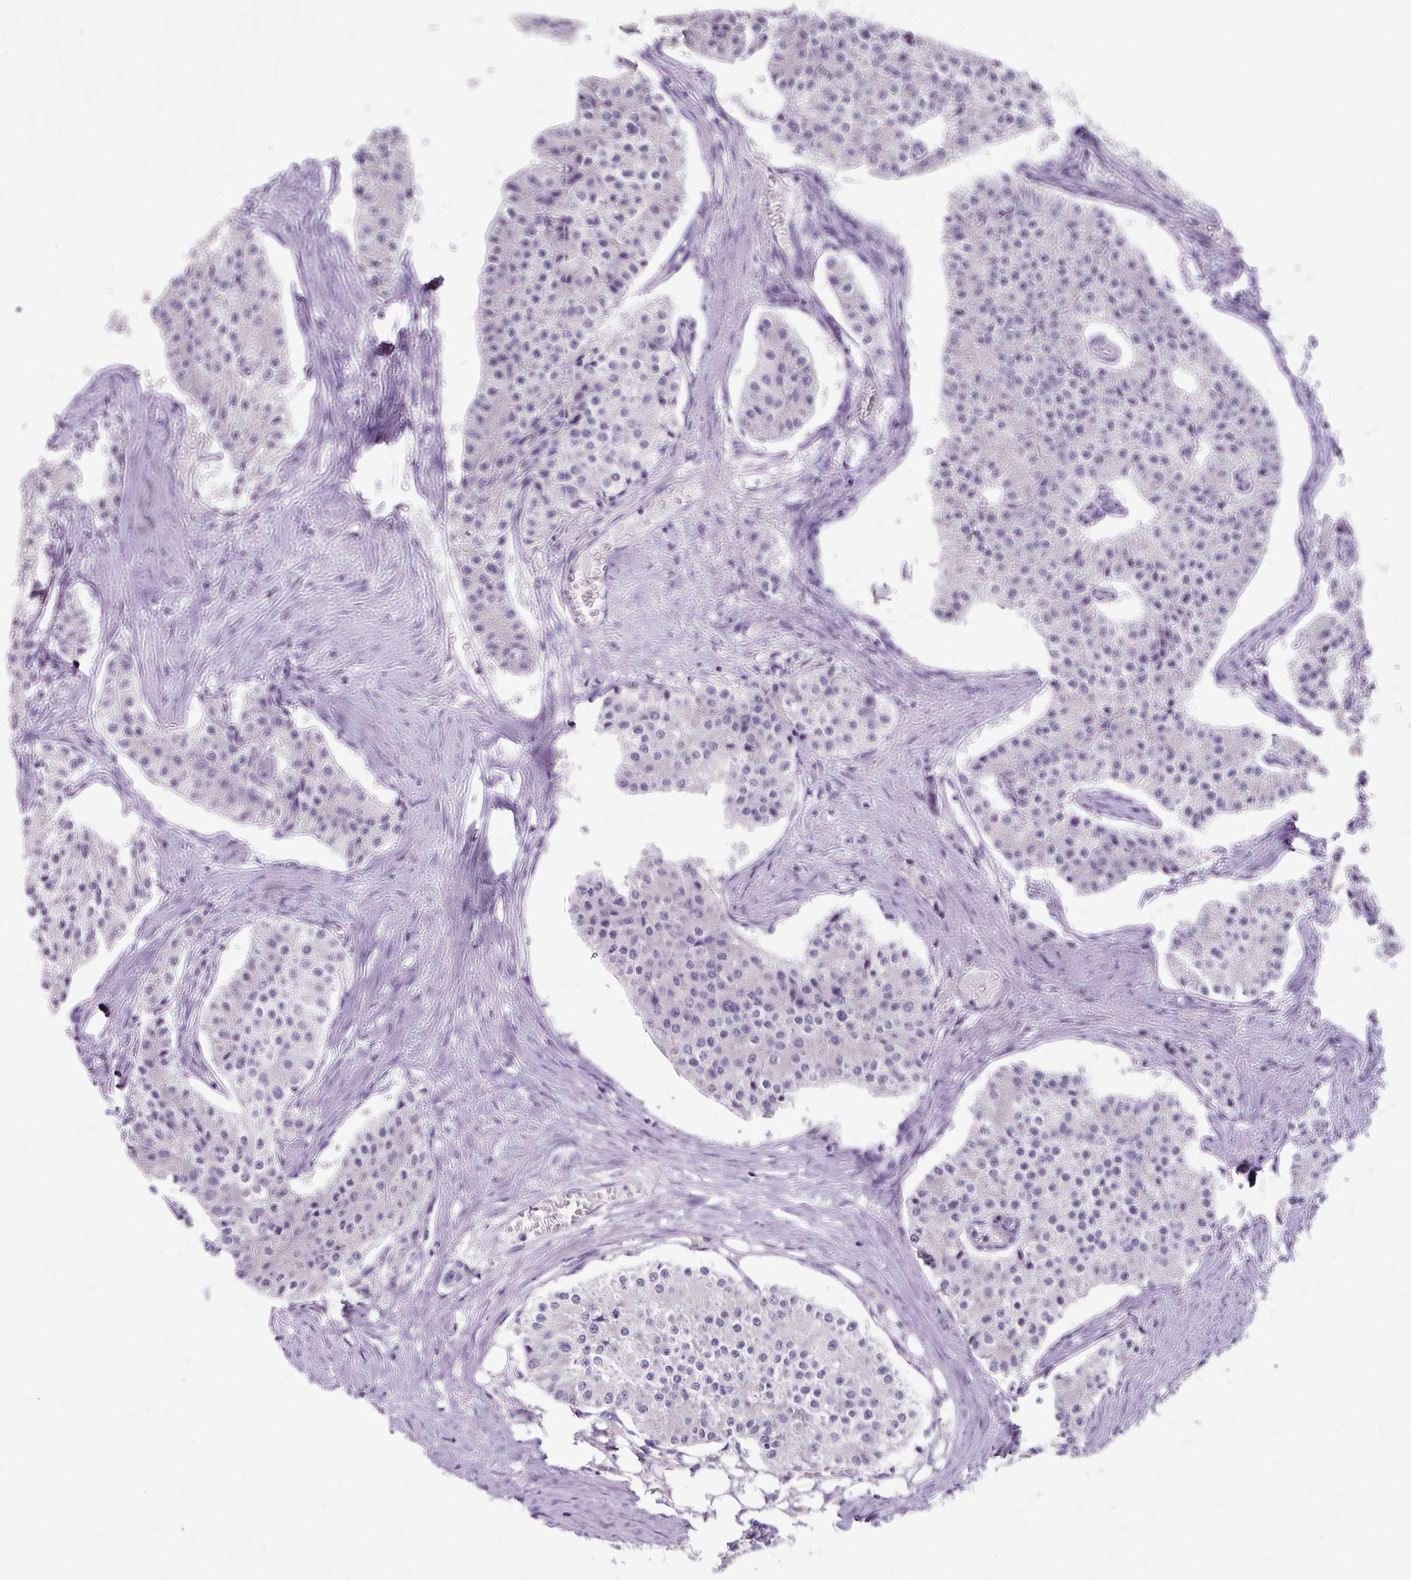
{"staining": {"intensity": "negative", "quantity": "none", "location": "none"}, "tissue": "carcinoid", "cell_type": "Tumor cells", "image_type": "cancer", "snomed": [{"axis": "morphology", "description": "Carcinoid, malignant, NOS"}, {"axis": "topography", "description": "Colon"}], "caption": "There is no significant expression in tumor cells of carcinoid.", "gene": "KLHL24", "patient": {"sex": "female", "age": 52}}